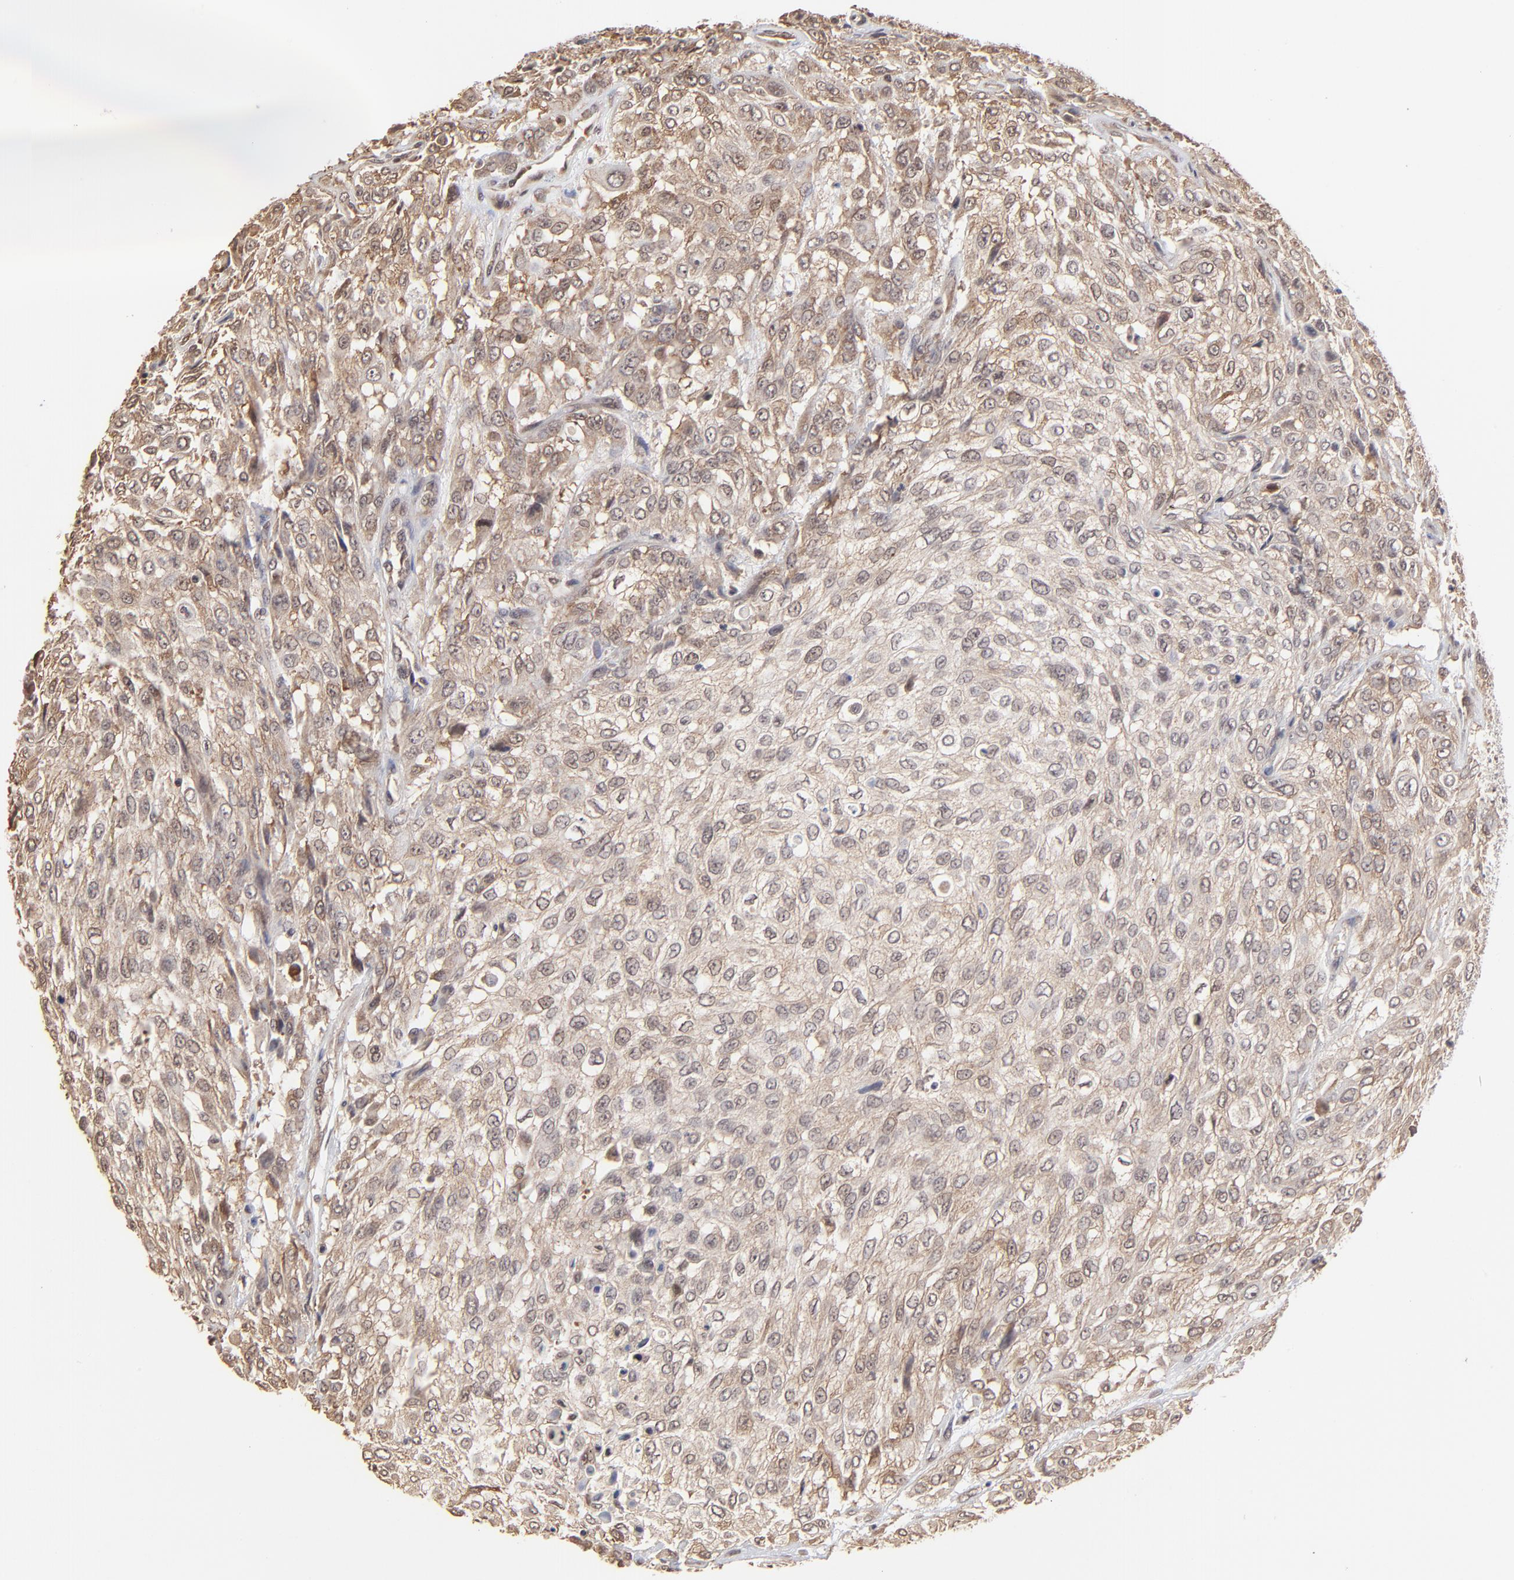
{"staining": {"intensity": "weak", "quantity": ">75%", "location": "cytoplasmic/membranous"}, "tissue": "urothelial cancer", "cell_type": "Tumor cells", "image_type": "cancer", "snomed": [{"axis": "morphology", "description": "Urothelial carcinoma, High grade"}, {"axis": "topography", "description": "Urinary bladder"}], "caption": "Human high-grade urothelial carcinoma stained with a protein marker demonstrates weak staining in tumor cells.", "gene": "BRPF1", "patient": {"sex": "male", "age": 57}}